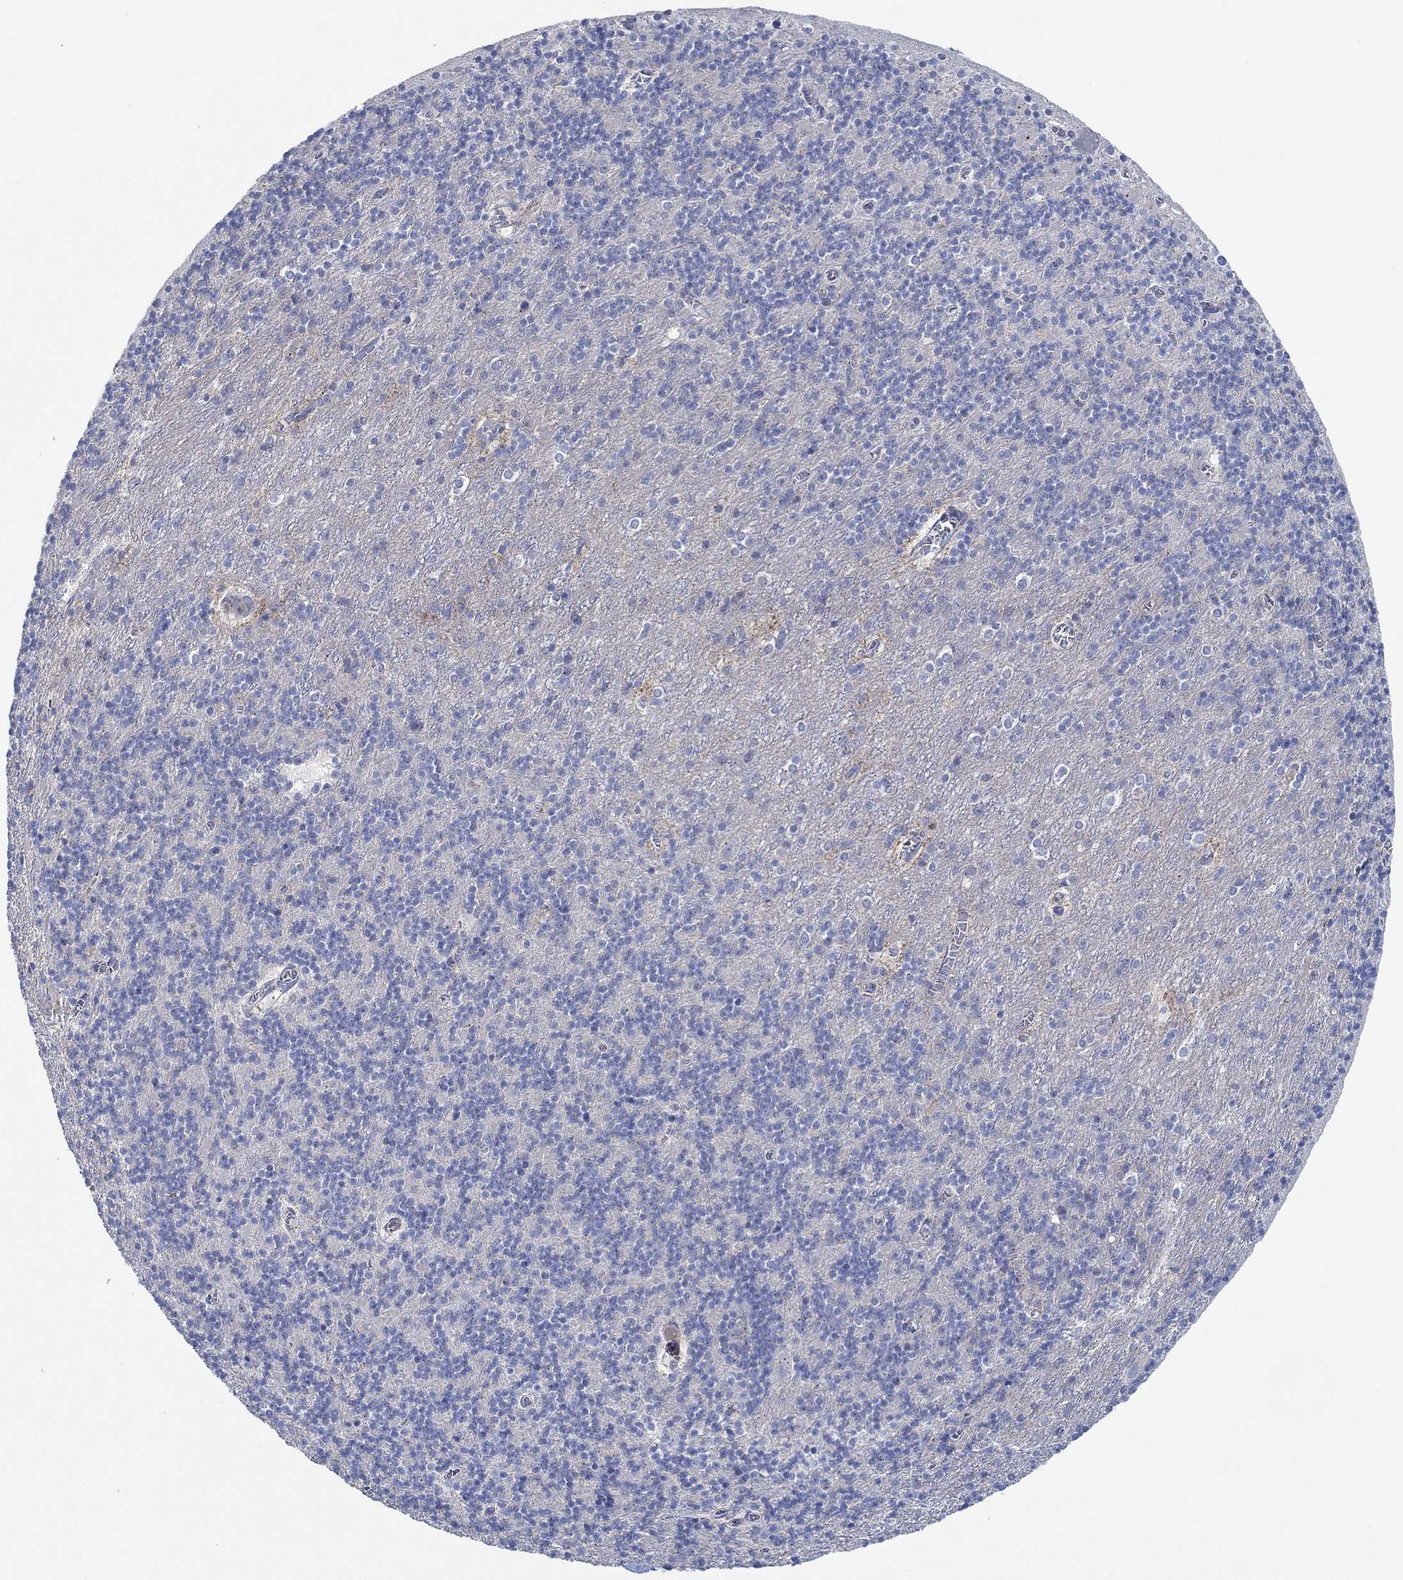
{"staining": {"intensity": "negative", "quantity": "none", "location": "none"}, "tissue": "cerebellum", "cell_type": "Cells in granular layer", "image_type": "normal", "snomed": [{"axis": "morphology", "description": "Normal tissue, NOS"}, {"axis": "topography", "description": "Cerebellum"}], "caption": "This is an IHC histopathology image of unremarkable human cerebellum. There is no expression in cells in granular layer.", "gene": "CPM", "patient": {"sex": "male", "age": 70}}